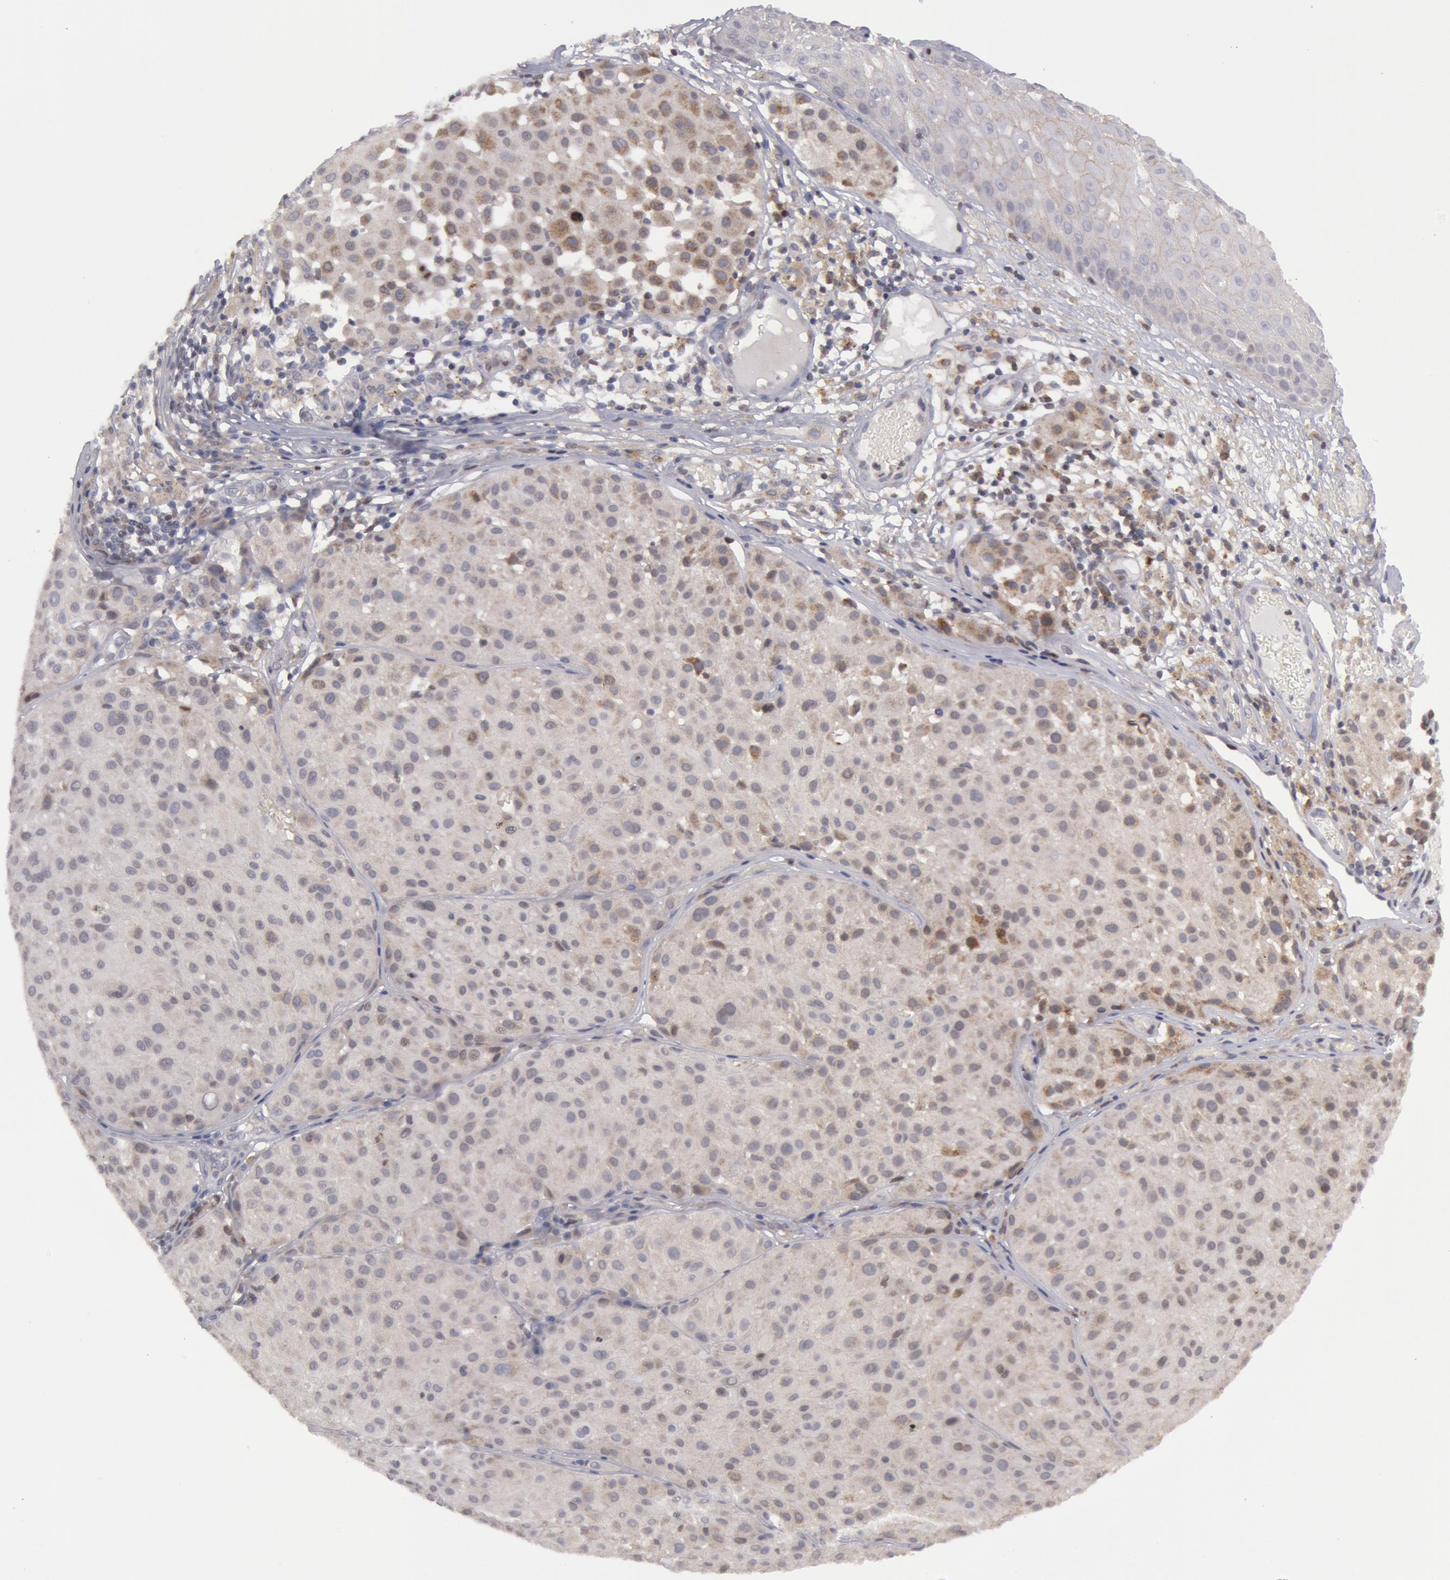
{"staining": {"intensity": "negative", "quantity": "none", "location": "none"}, "tissue": "melanoma", "cell_type": "Tumor cells", "image_type": "cancer", "snomed": [{"axis": "morphology", "description": "Malignant melanoma, NOS"}, {"axis": "topography", "description": "Skin"}], "caption": "This is a micrograph of immunohistochemistry staining of melanoma, which shows no expression in tumor cells.", "gene": "ERBB2", "patient": {"sex": "male", "age": 36}}